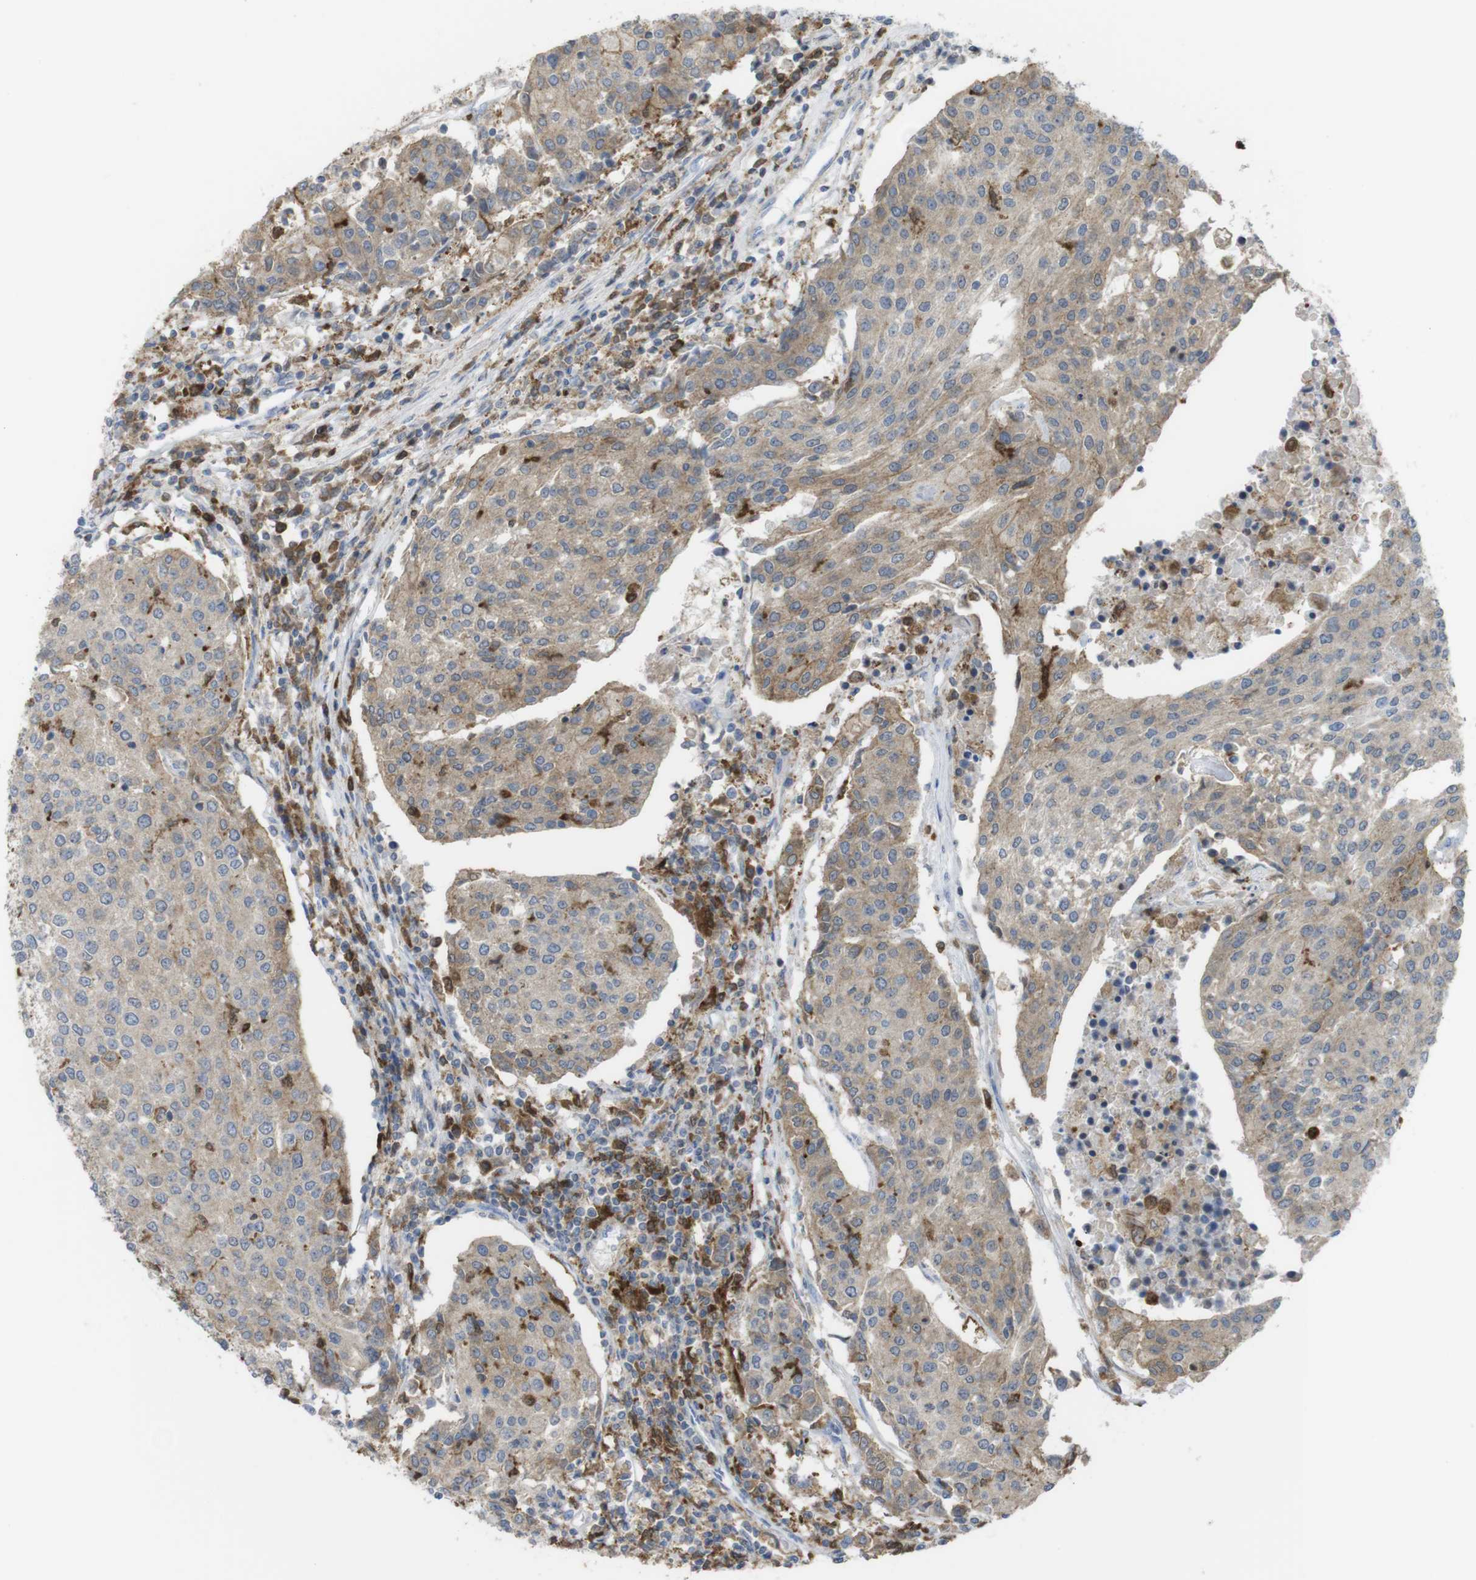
{"staining": {"intensity": "moderate", "quantity": "25%-75%", "location": "cytoplasmic/membranous"}, "tissue": "urothelial cancer", "cell_type": "Tumor cells", "image_type": "cancer", "snomed": [{"axis": "morphology", "description": "Urothelial carcinoma, High grade"}, {"axis": "topography", "description": "Urinary bladder"}], "caption": "High-grade urothelial carcinoma stained with DAB (3,3'-diaminobenzidine) immunohistochemistry reveals medium levels of moderate cytoplasmic/membranous positivity in about 25%-75% of tumor cells.", "gene": "PRKCD", "patient": {"sex": "female", "age": 85}}